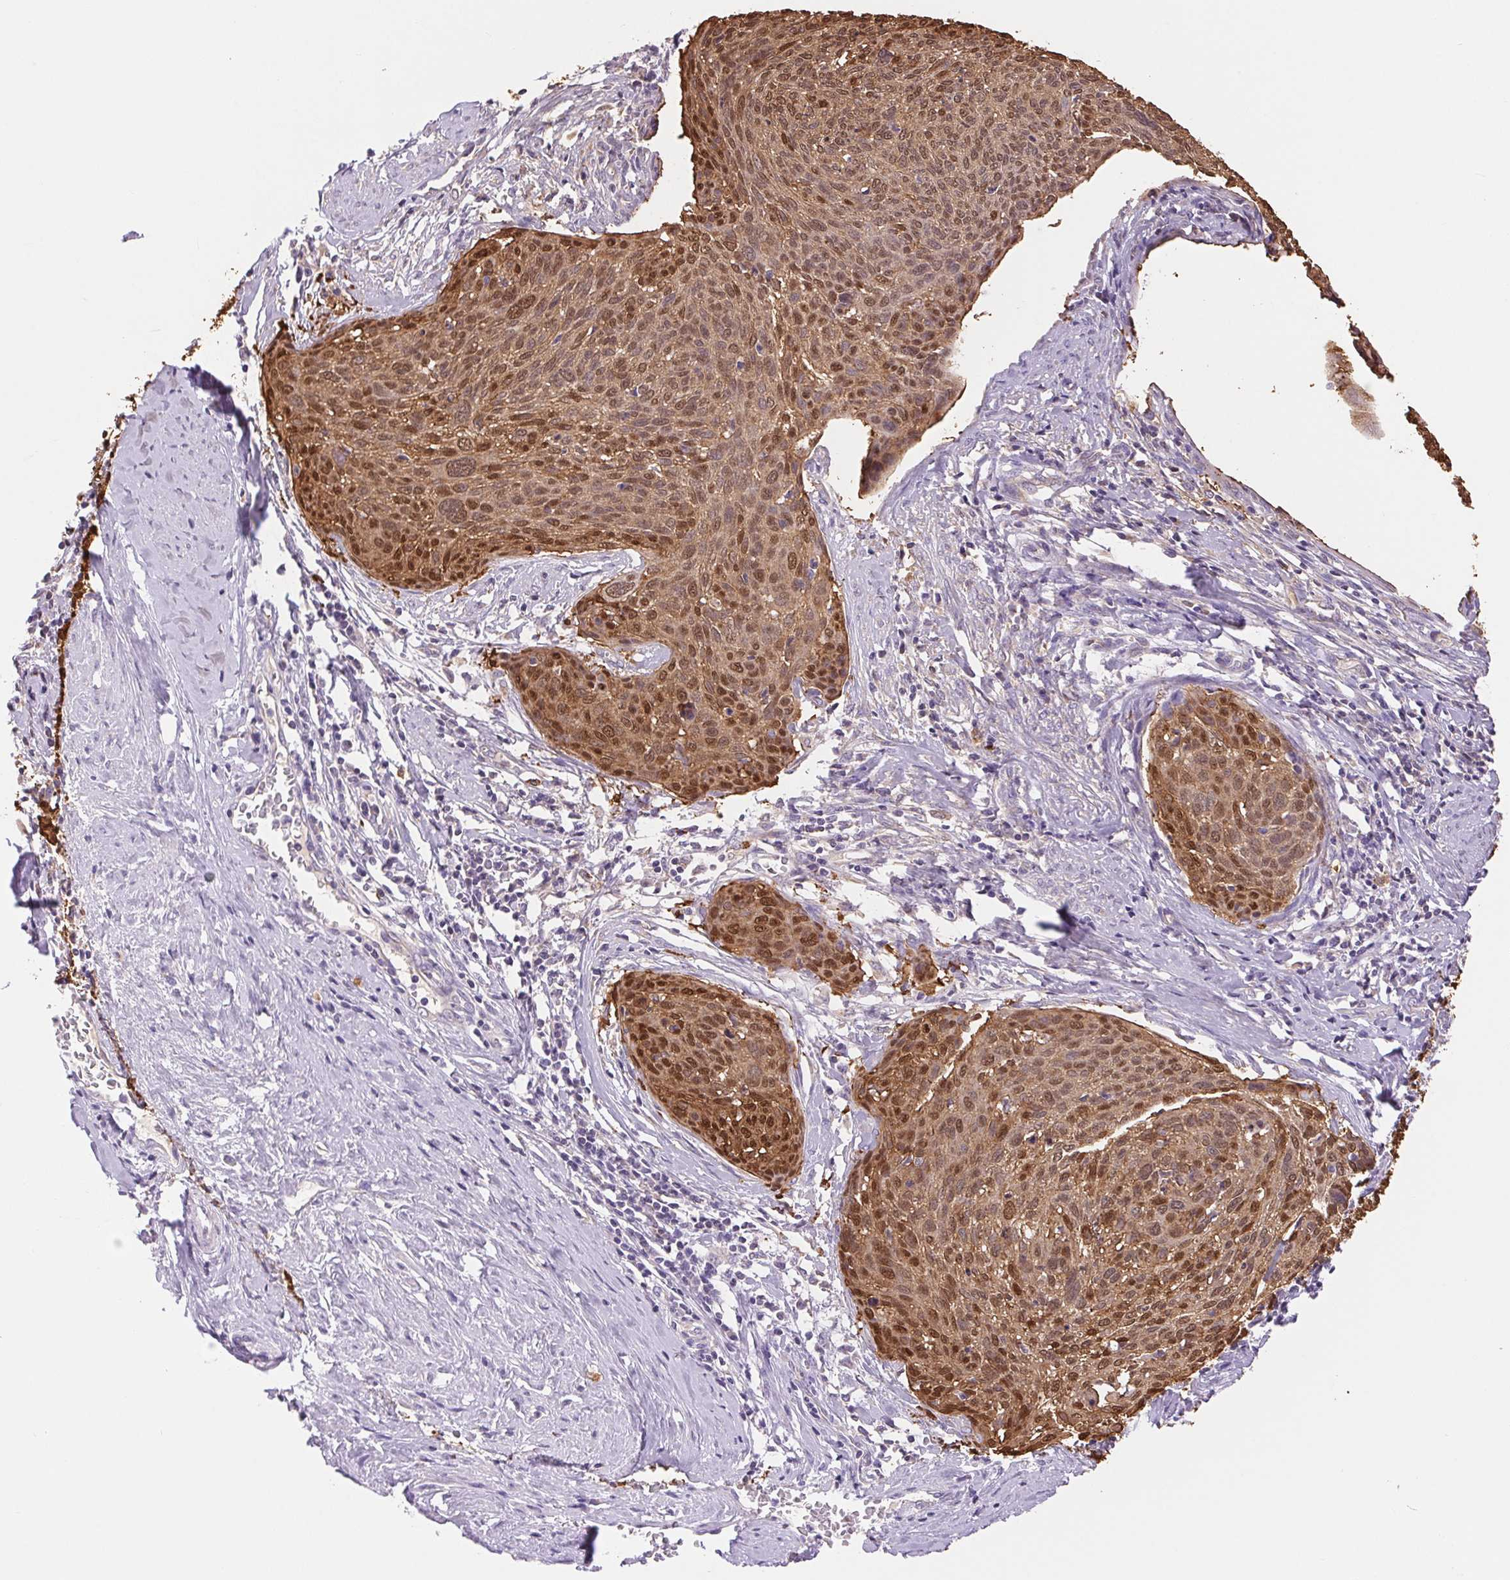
{"staining": {"intensity": "moderate", "quantity": ">75%", "location": "cytoplasmic/membranous,nuclear"}, "tissue": "cervical cancer", "cell_type": "Tumor cells", "image_type": "cancer", "snomed": [{"axis": "morphology", "description": "Squamous cell carcinoma, NOS"}, {"axis": "topography", "description": "Cervix"}], "caption": "Cervical cancer (squamous cell carcinoma) stained for a protein demonstrates moderate cytoplasmic/membranous and nuclear positivity in tumor cells.", "gene": "SERPINB3", "patient": {"sex": "female", "age": 49}}